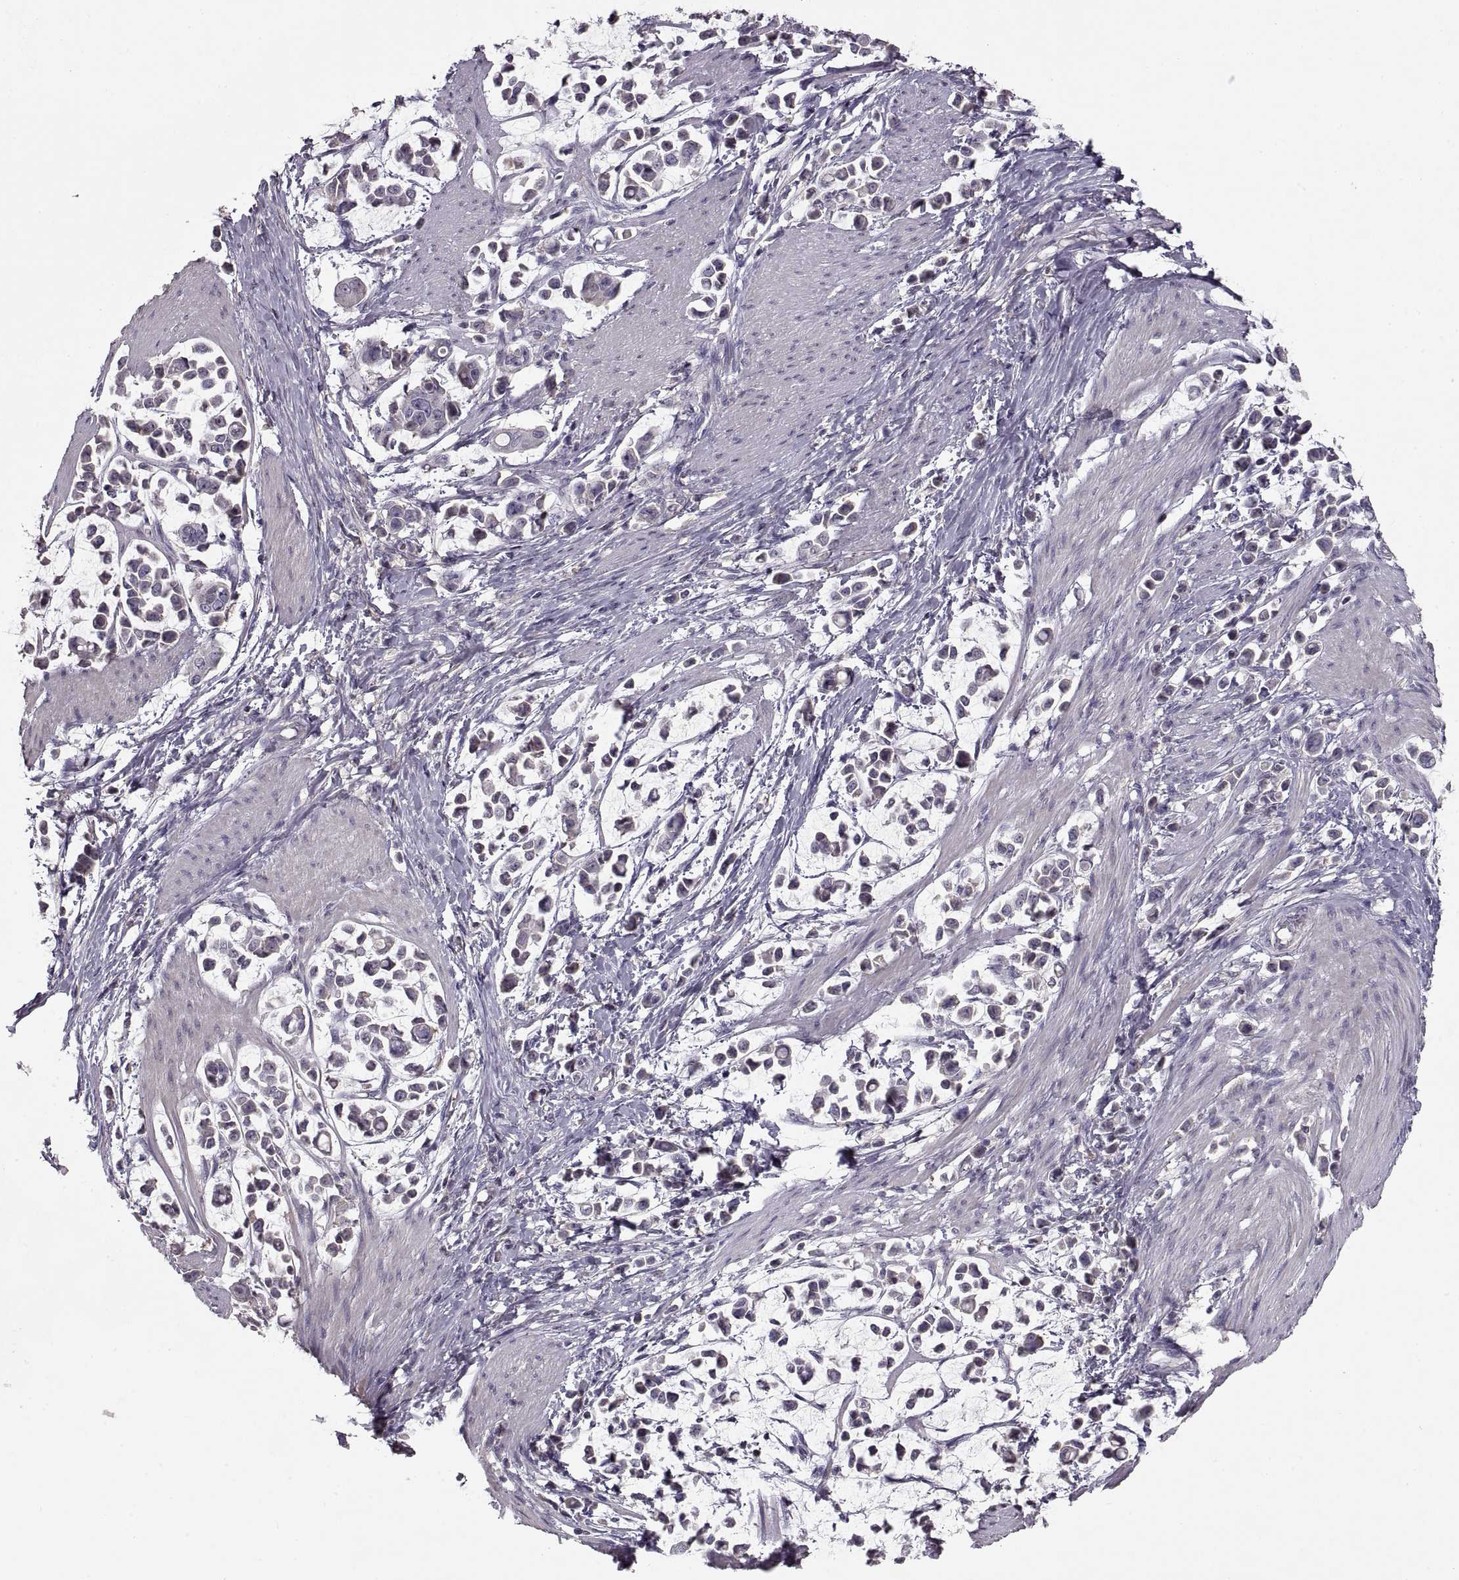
{"staining": {"intensity": "negative", "quantity": "none", "location": "none"}, "tissue": "stomach cancer", "cell_type": "Tumor cells", "image_type": "cancer", "snomed": [{"axis": "morphology", "description": "Adenocarcinoma, NOS"}, {"axis": "topography", "description": "Stomach"}], "caption": "An image of human adenocarcinoma (stomach) is negative for staining in tumor cells. (Stains: DAB immunohistochemistry (IHC) with hematoxylin counter stain, Microscopy: brightfield microscopy at high magnification).", "gene": "ADAM11", "patient": {"sex": "male", "age": 82}}